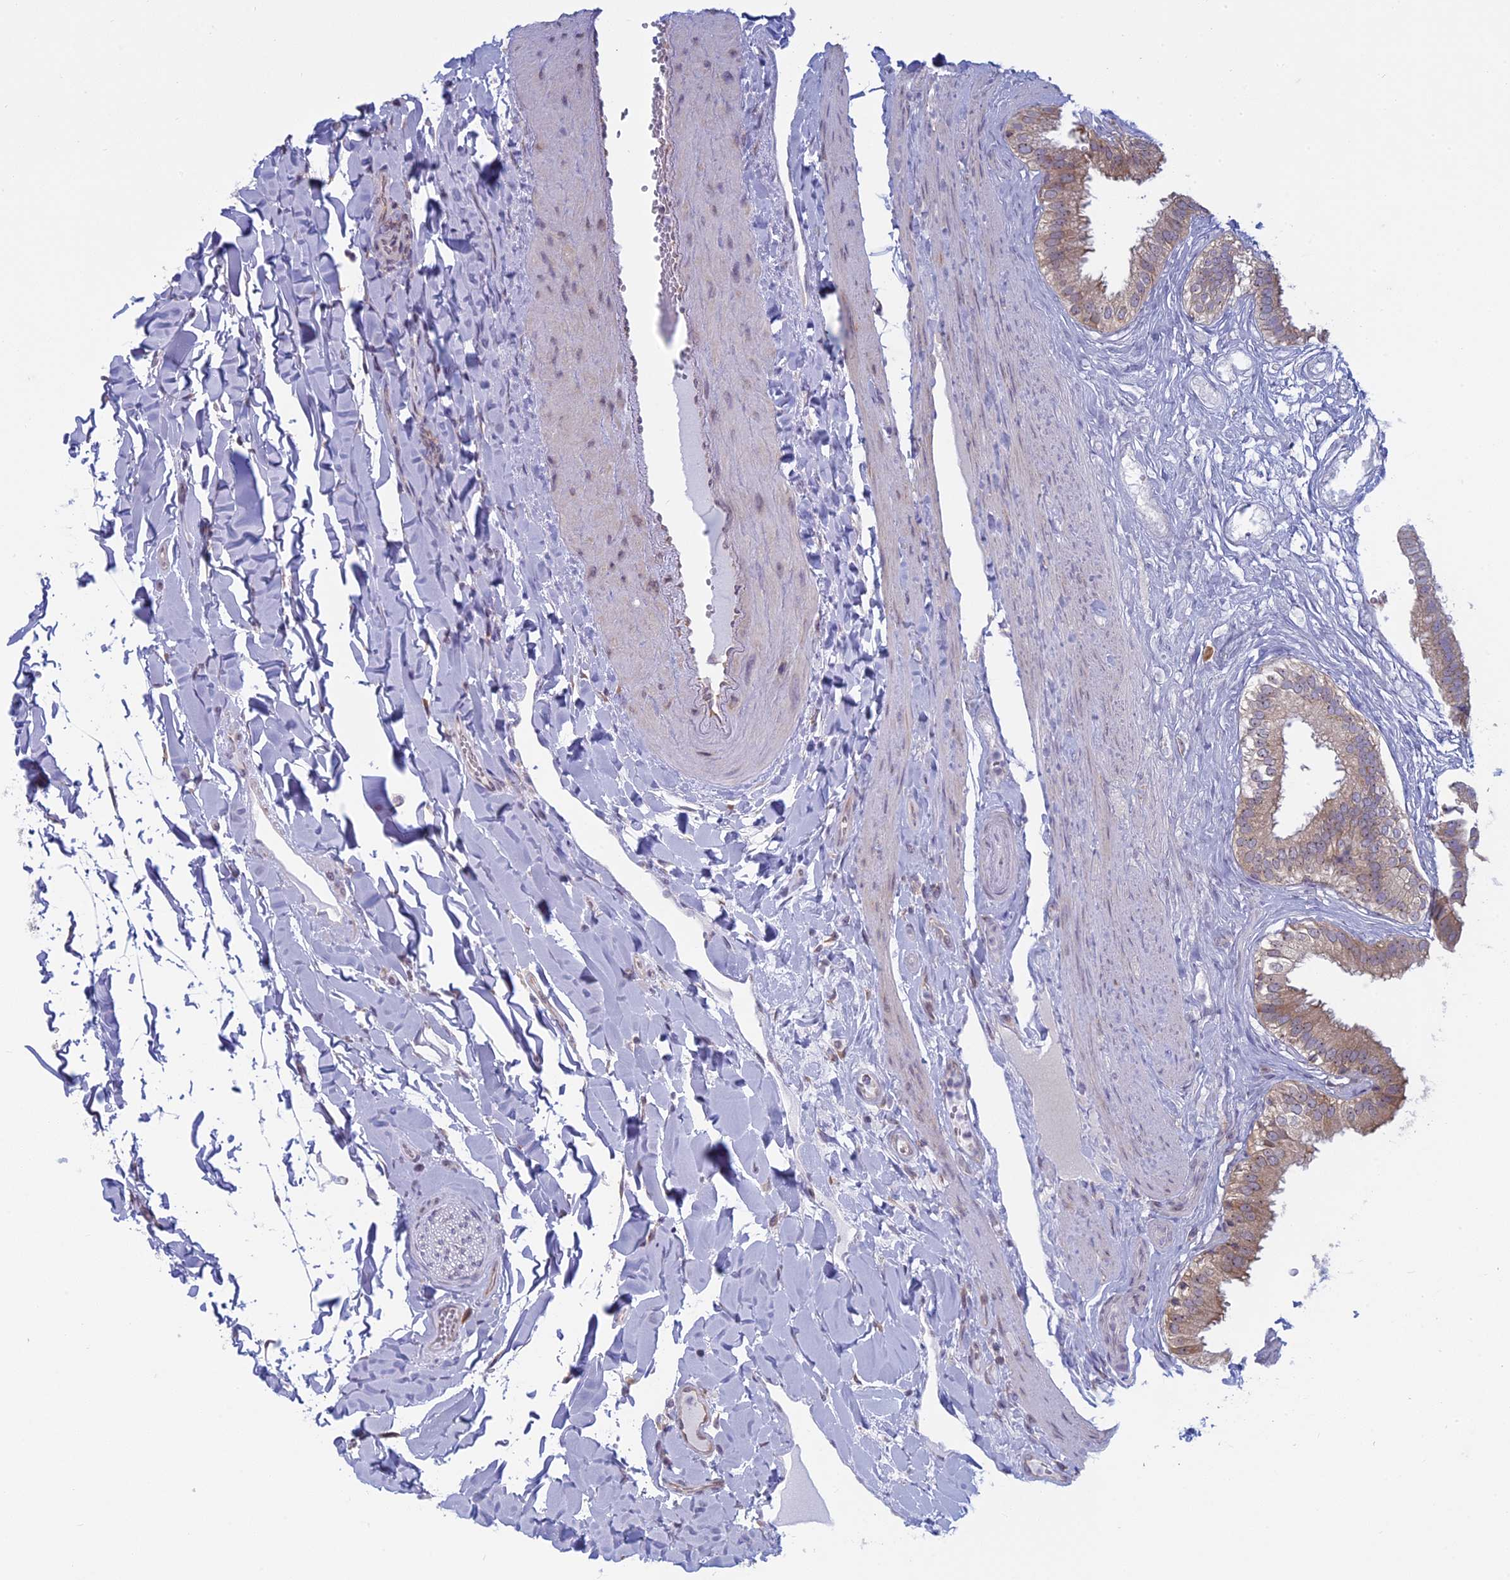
{"staining": {"intensity": "moderate", "quantity": ">75%", "location": "cytoplasmic/membranous,nuclear"}, "tissue": "gallbladder", "cell_type": "Glandular cells", "image_type": "normal", "snomed": [{"axis": "morphology", "description": "Normal tissue, NOS"}, {"axis": "topography", "description": "Gallbladder"}], "caption": "High-power microscopy captured an immunohistochemistry (IHC) image of normal gallbladder, revealing moderate cytoplasmic/membranous,nuclear positivity in approximately >75% of glandular cells.", "gene": "RPS19BP1", "patient": {"sex": "female", "age": 61}}